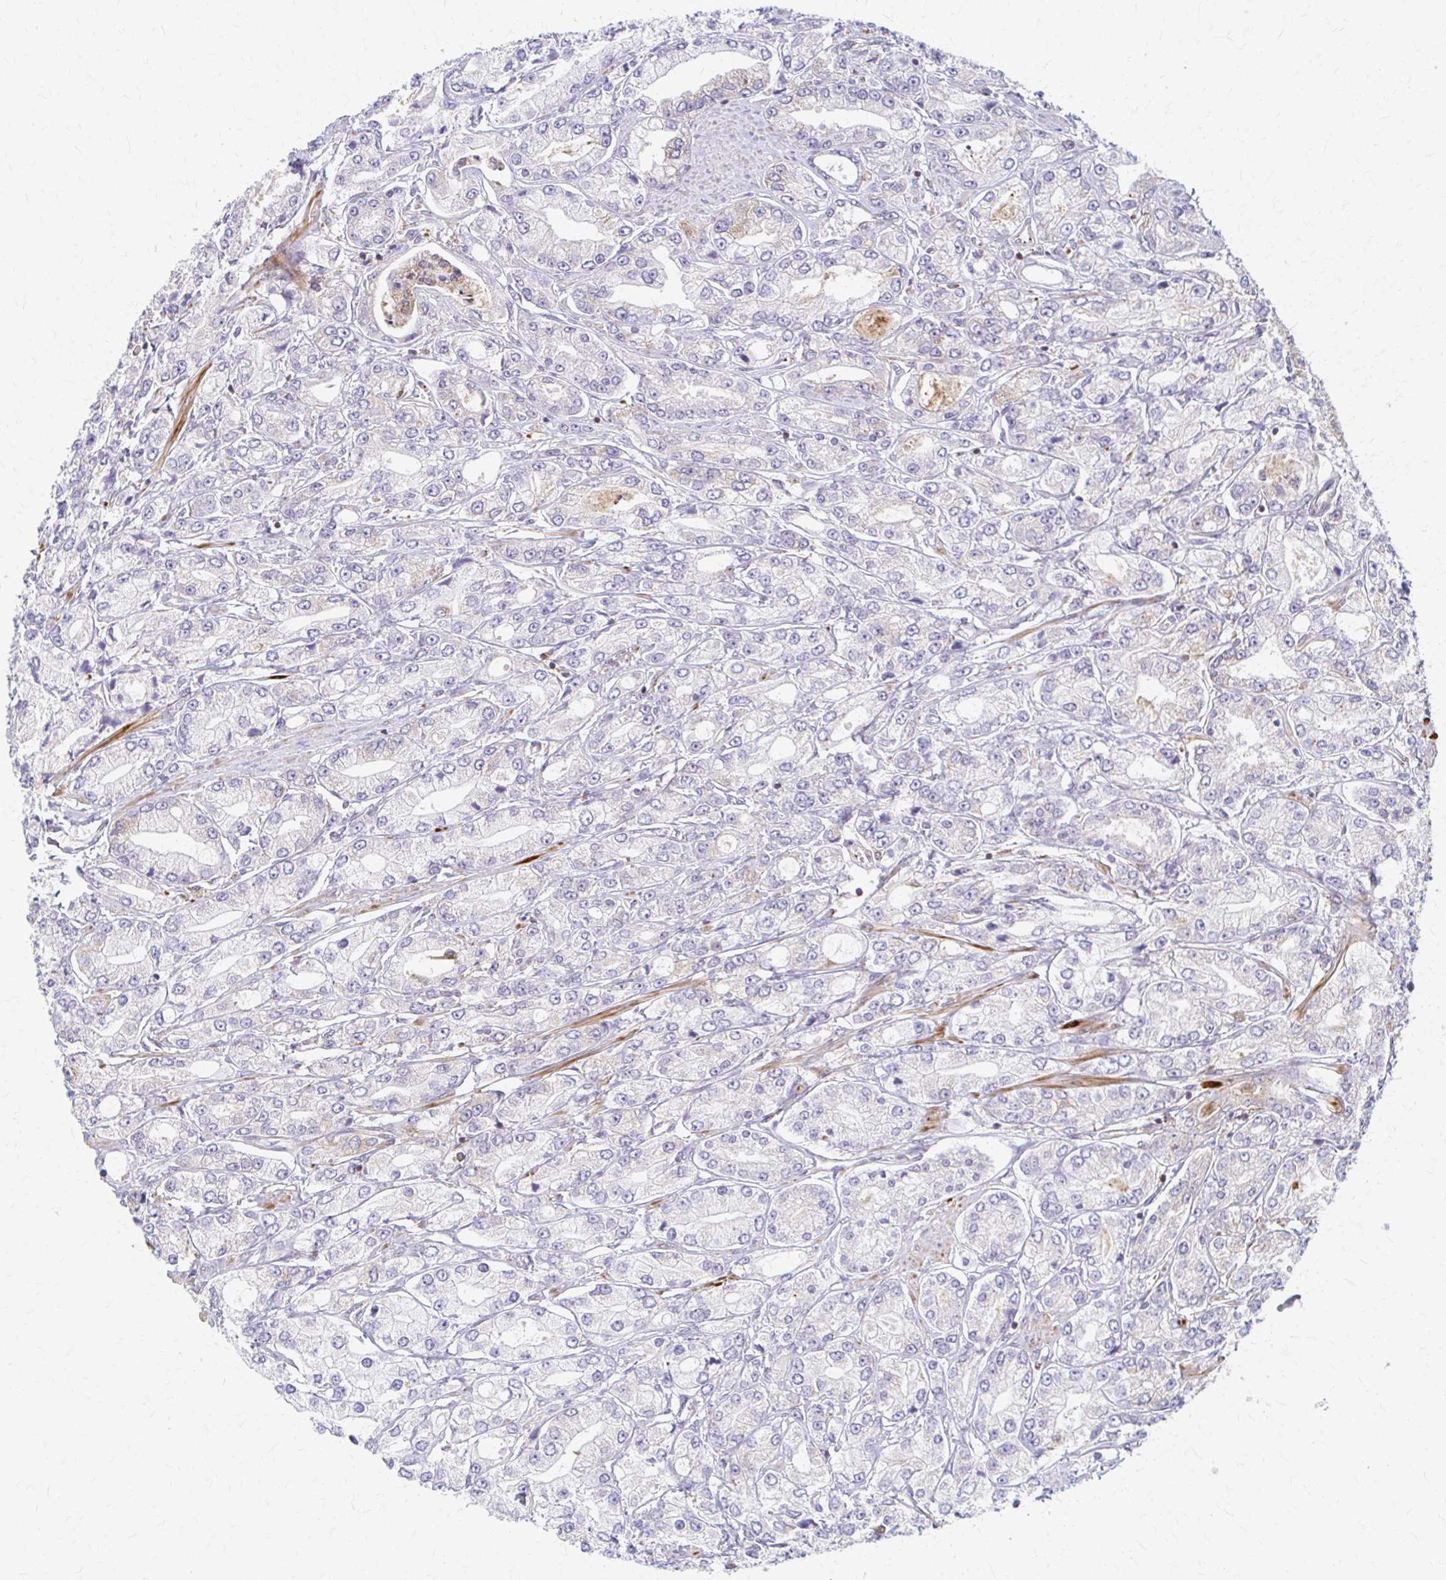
{"staining": {"intensity": "moderate", "quantity": "25%-75%", "location": "cytoplasmic/membranous"}, "tissue": "prostate cancer", "cell_type": "Tumor cells", "image_type": "cancer", "snomed": [{"axis": "morphology", "description": "Adenocarcinoma, High grade"}, {"axis": "topography", "description": "Prostate"}], "caption": "Human prostate cancer stained for a protein (brown) reveals moderate cytoplasmic/membranous positive positivity in about 25%-75% of tumor cells.", "gene": "ARHGAP35", "patient": {"sex": "male", "age": 66}}